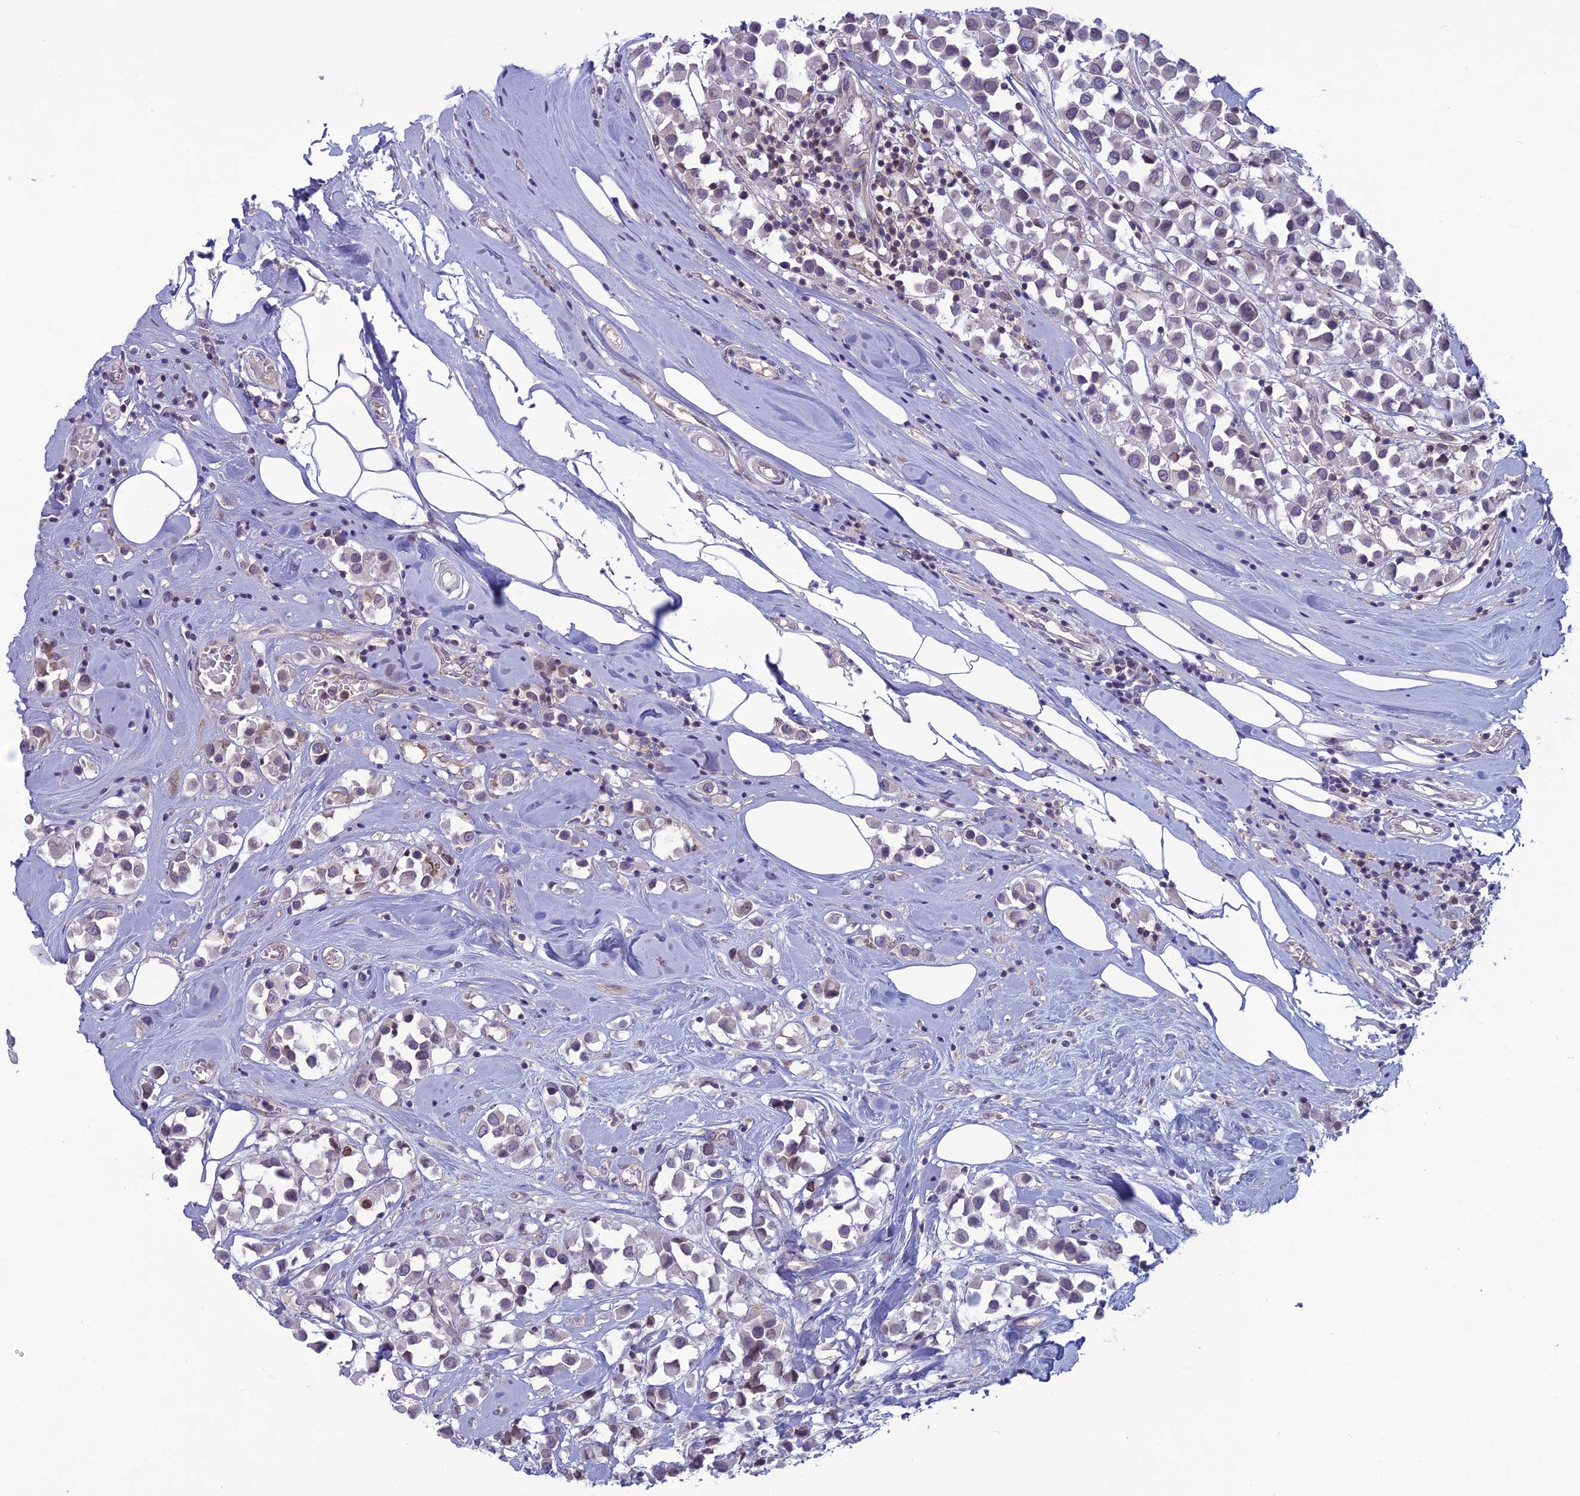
{"staining": {"intensity": "moderate", "quantity": "25%-75%", "location": "nuclear"}, "tissue": "breast cancer", "cell_type": "Tumor cells", "image_type": "cancer", "snomed": [{"axis": "morphology", "description": "Duct carcinoma"}, {"axis": "topography", "description": "Breast"}], "caption": "Immunohistochemical staining of breast intraductal carcinoma exhibits medium levels of moderate nuclear protein expression in approximately 25%-75% of tumor cells.", "gene": "WDR46", "patient": {"sex": "female", "age": 61}}